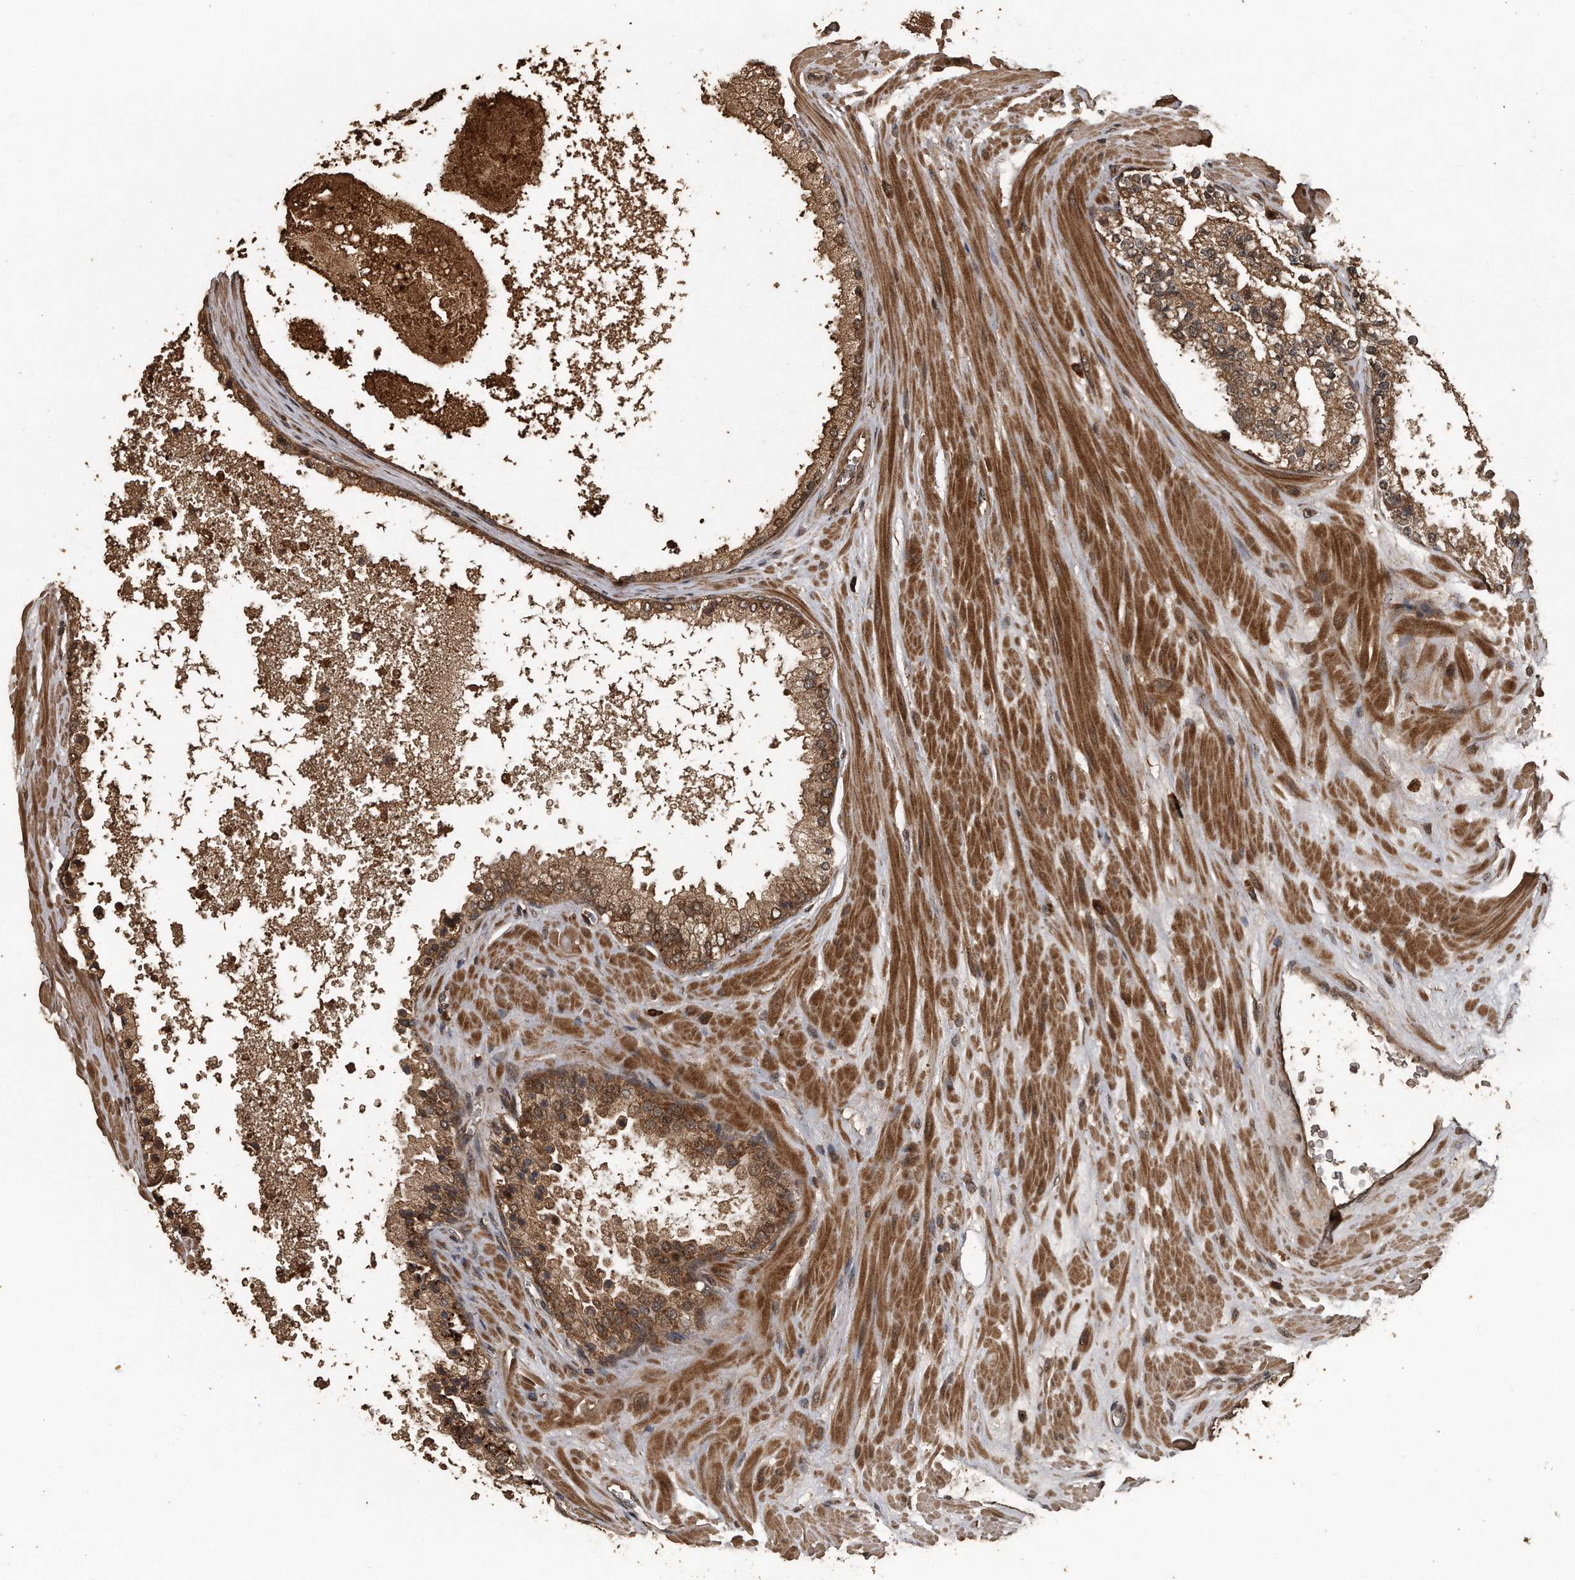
{"staining": {"intensity": "moderate", "quantity": ">75%", "location": "cytoplasmic/membranous,nuclear"}, "tissue": "prostate cancer", "cell_type": "Tumor cells", "image_type": "cancer", "snomed": [{"axis": "morphology", "description": "Adenocarcinoma, High grade"}, {"axis": "topography", "description": "Prostate"}], "caption": "Moderate cytoplasmic/membranous and nuclear protein positivity is seen in approximately >75% of tumor cells in prostate cancer. (DAB = brown stain, brightfield microscopy at high magnification).", "gene": "CRYZL1", "patient": {"sex": "male", "age": 65}}